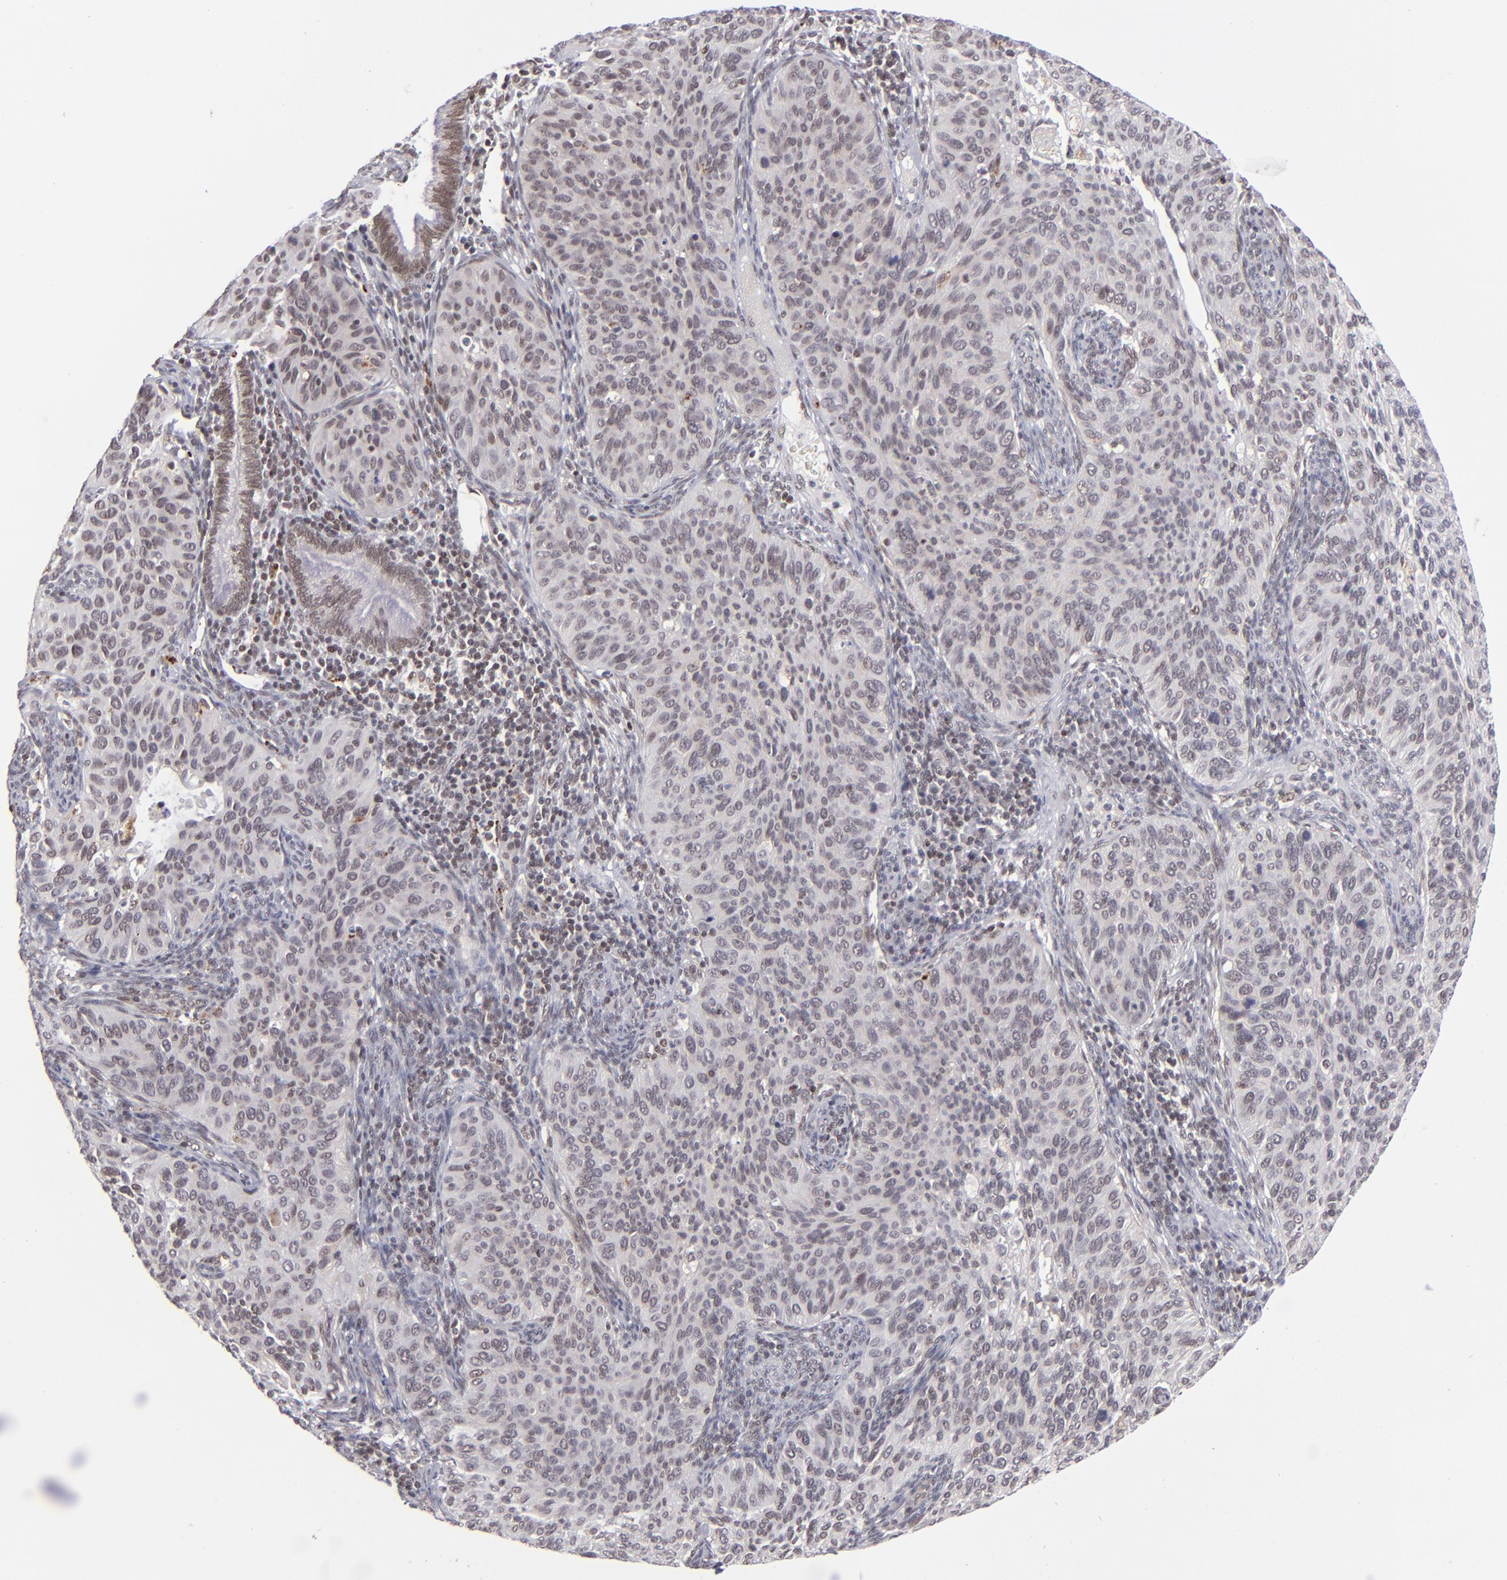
{"staining": {"intensity": "weak", "quantity": "<25%", "location": "nuclear"}, "tissue": "cervical cancer", "cell_type": "Tumor cells", "image_type": "cancer", "snomed": [{"axis": "morphology", "description": "Adenocarcinoma, NOS"}, {"axis": "topography", "description": "Cervix"}], "caption": "IHC of cervical cancer displays no positivity in tumor cells.", "gene": "MLLT3", "patient": {"sex": "female", "age": 29}}